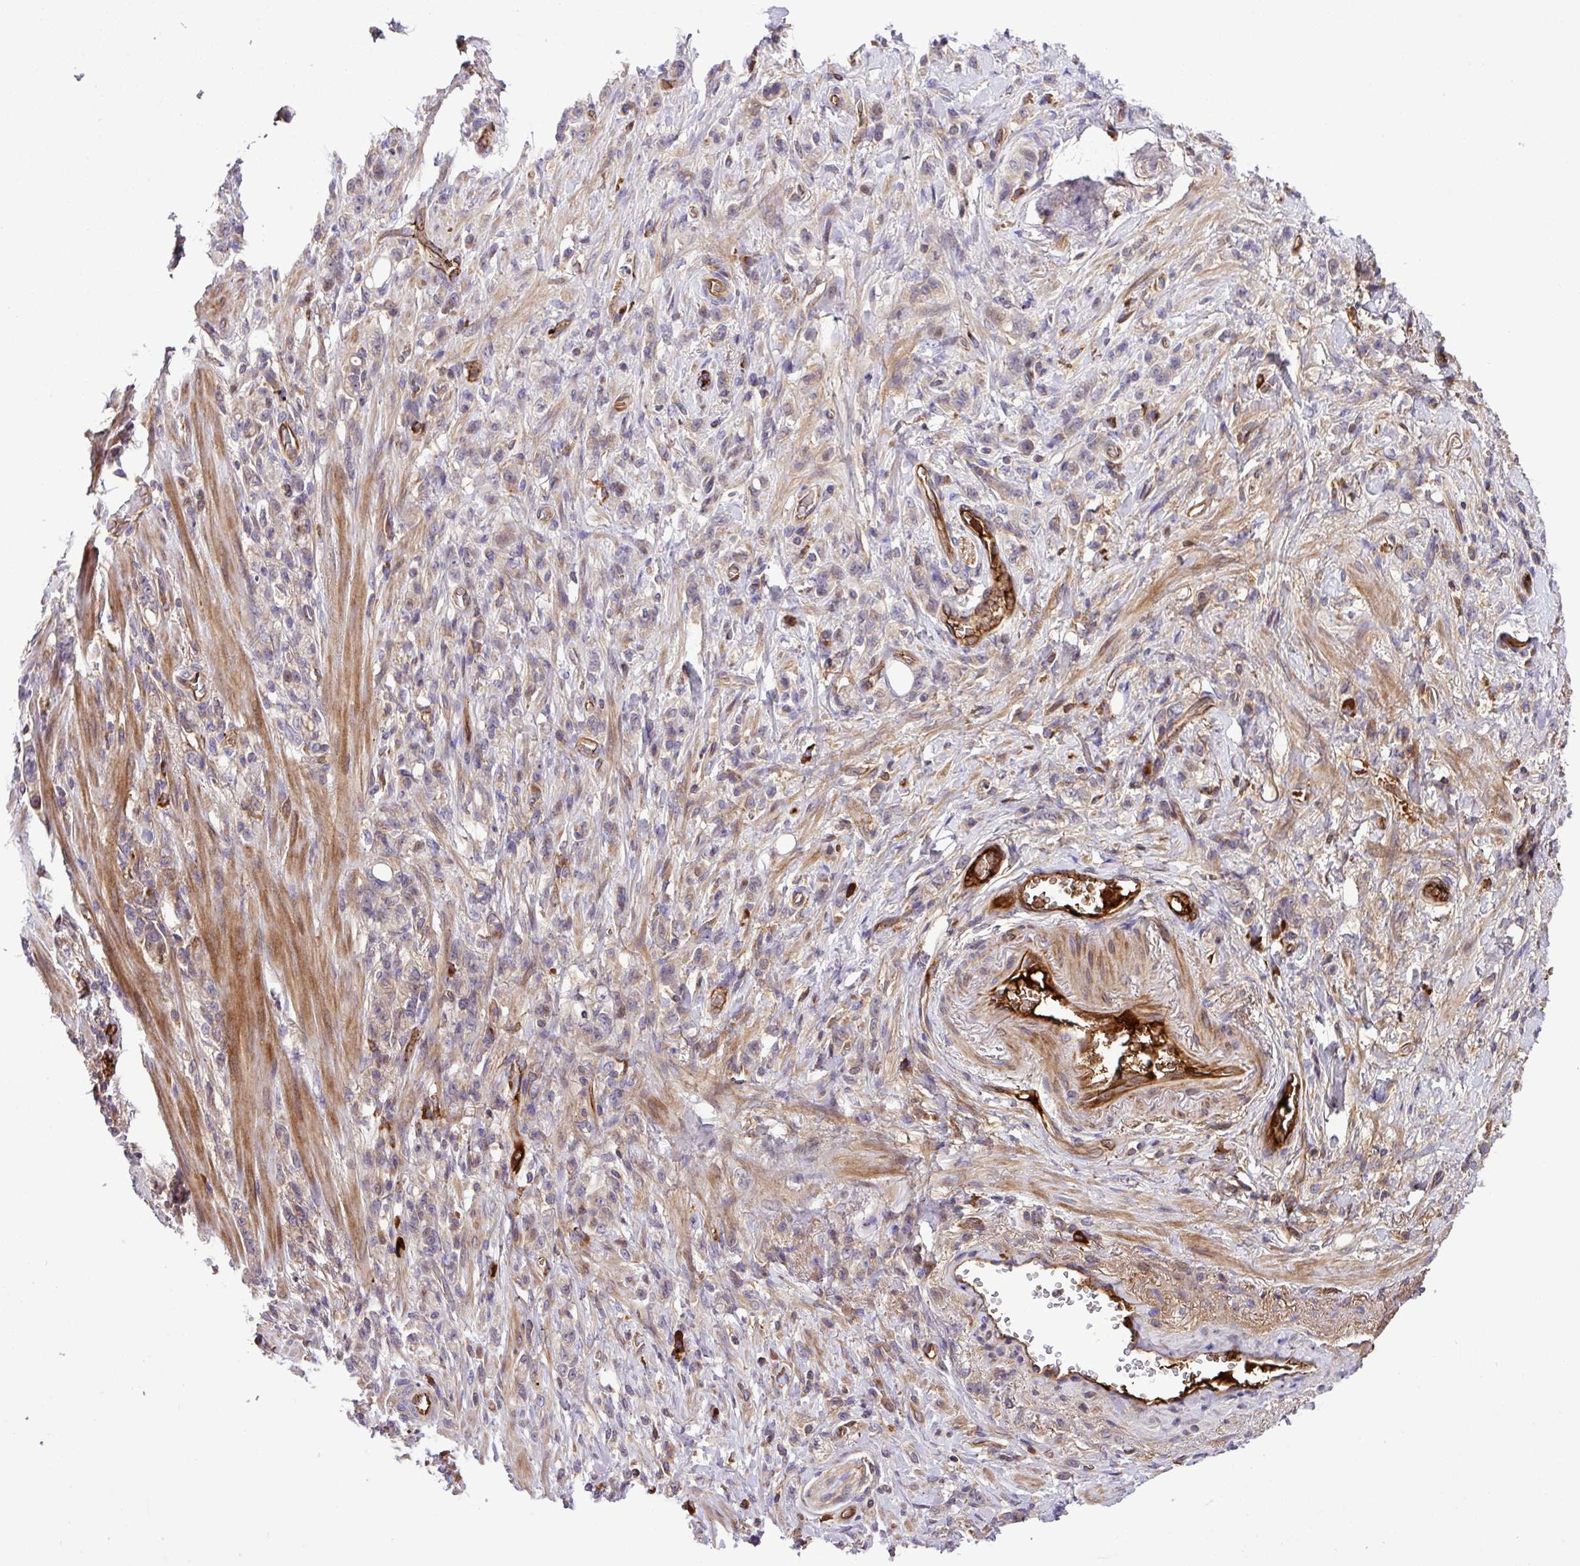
{"staining": {"intensity": "negative", "quantity": "none", "location": "none"}, "tissue": "stomach cancer", "cell_type": "Tumor cells", "image_type": "cancer", "snomed": [{"axis": "morphology", "description": "Adenocarcinoma, NOS"}, {"axis": "topography", "description": "Stomach"}], "caption": "Protein analysis of stomach adenocarcinoma demonstrates no significant expression in tumor cells. (Brightfield microscopy of DAB (3,3'-diaminobenzidine) immunohistochemistry at high magnification).", "gene": "ZNF266", "patient": {"sex": "male", "age": 77}}